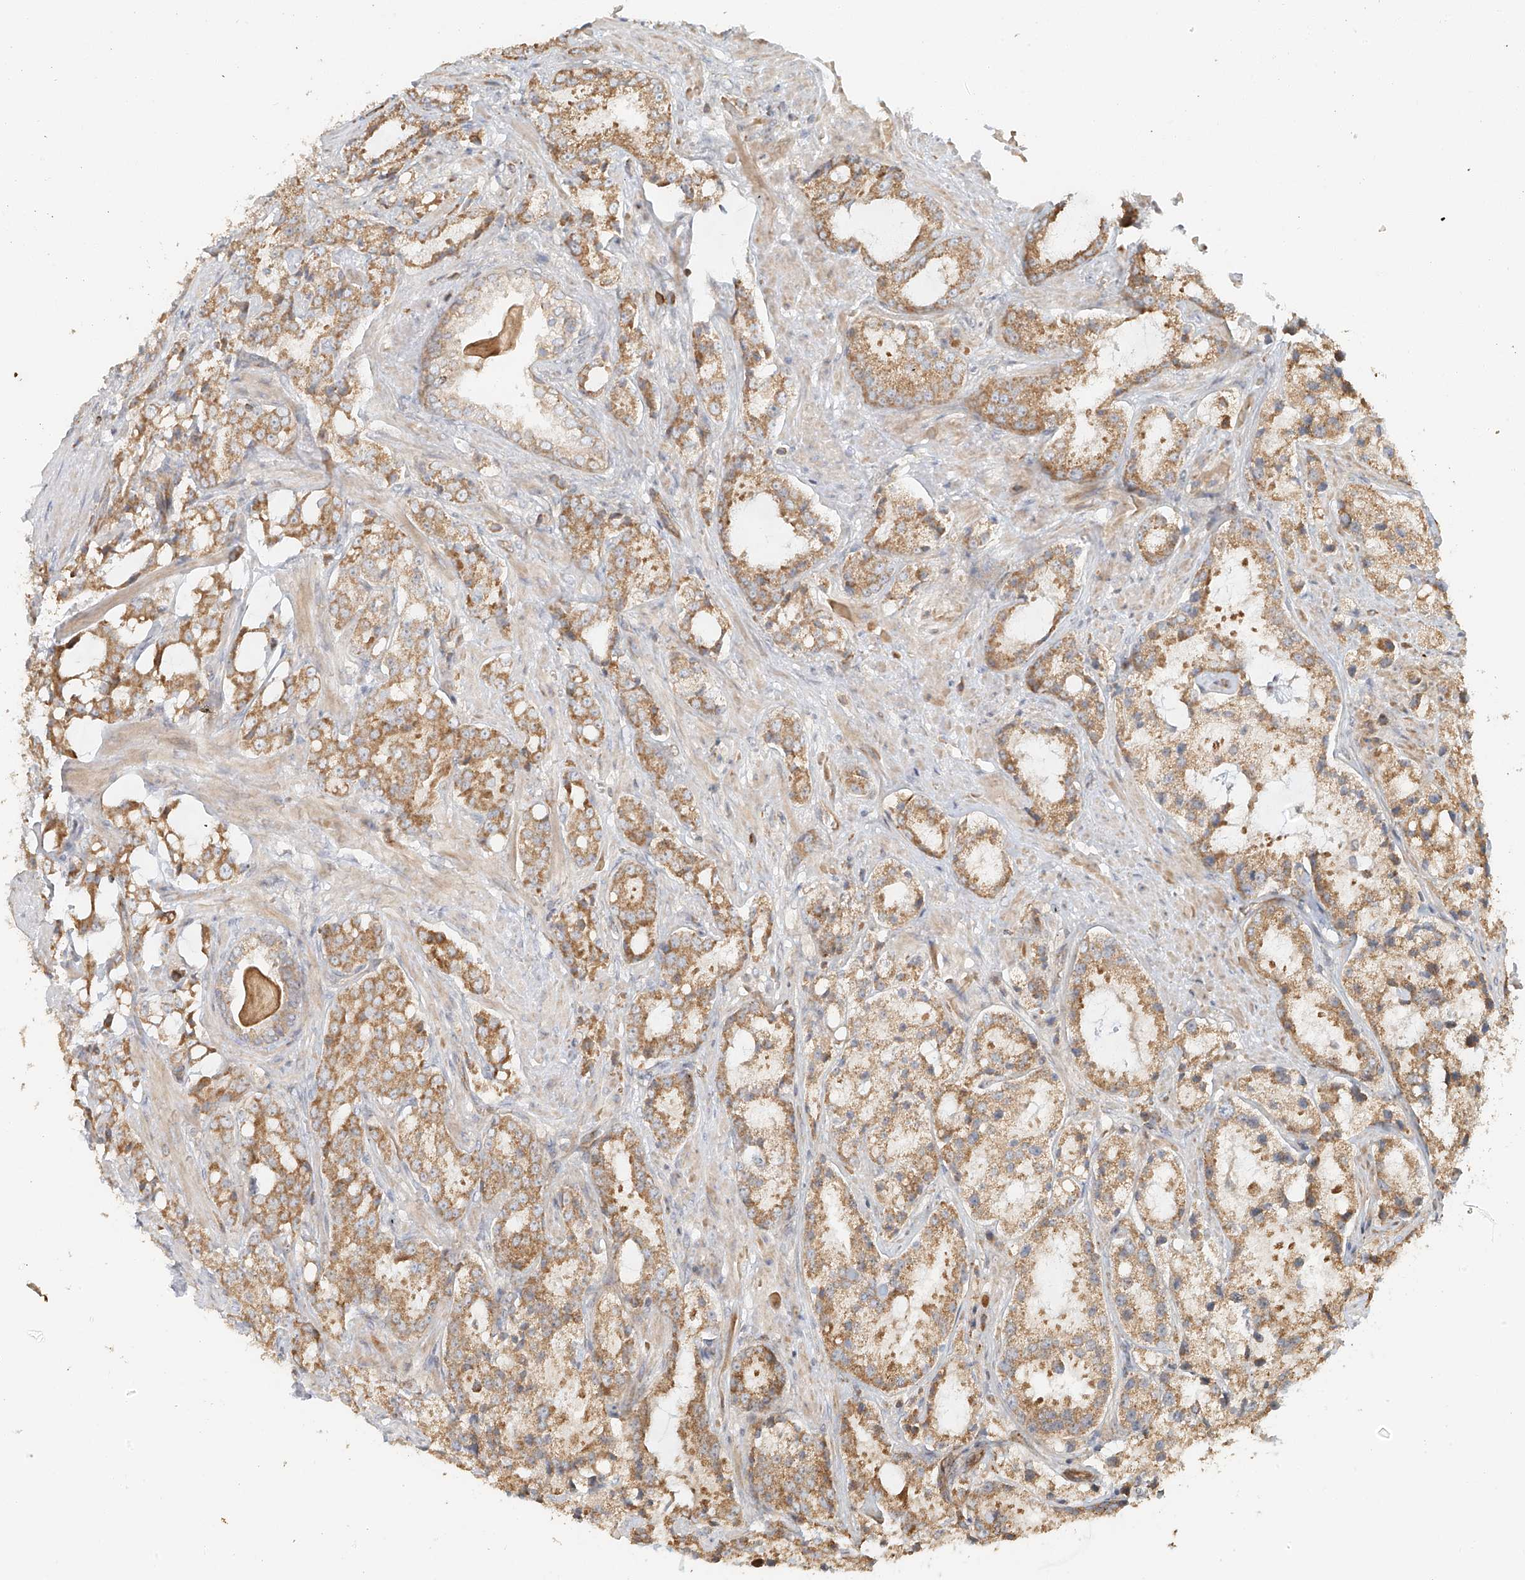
{"staining": {"intensity": "moderate", "quantity": ">75%", "location": "cytoplasmic/membranous"}, "tissue": "prostate cancer", "cell_type": "Tumor cells", "image_type": "cancer", "snomed": [{"axis": "morphology", "description": "Adenocarcinoma, High grade"}, {"axis": "topography", "description": "Prostate"}], "caption": "Prostate high-grade adenocarcinoma stained with a brown dye demonstrates moderate cytoplasmic/membranous positive positivity in about >75% of tumor cells.", "gene": "MIPEP", "patient": {"sex": "male", "age": 66}}